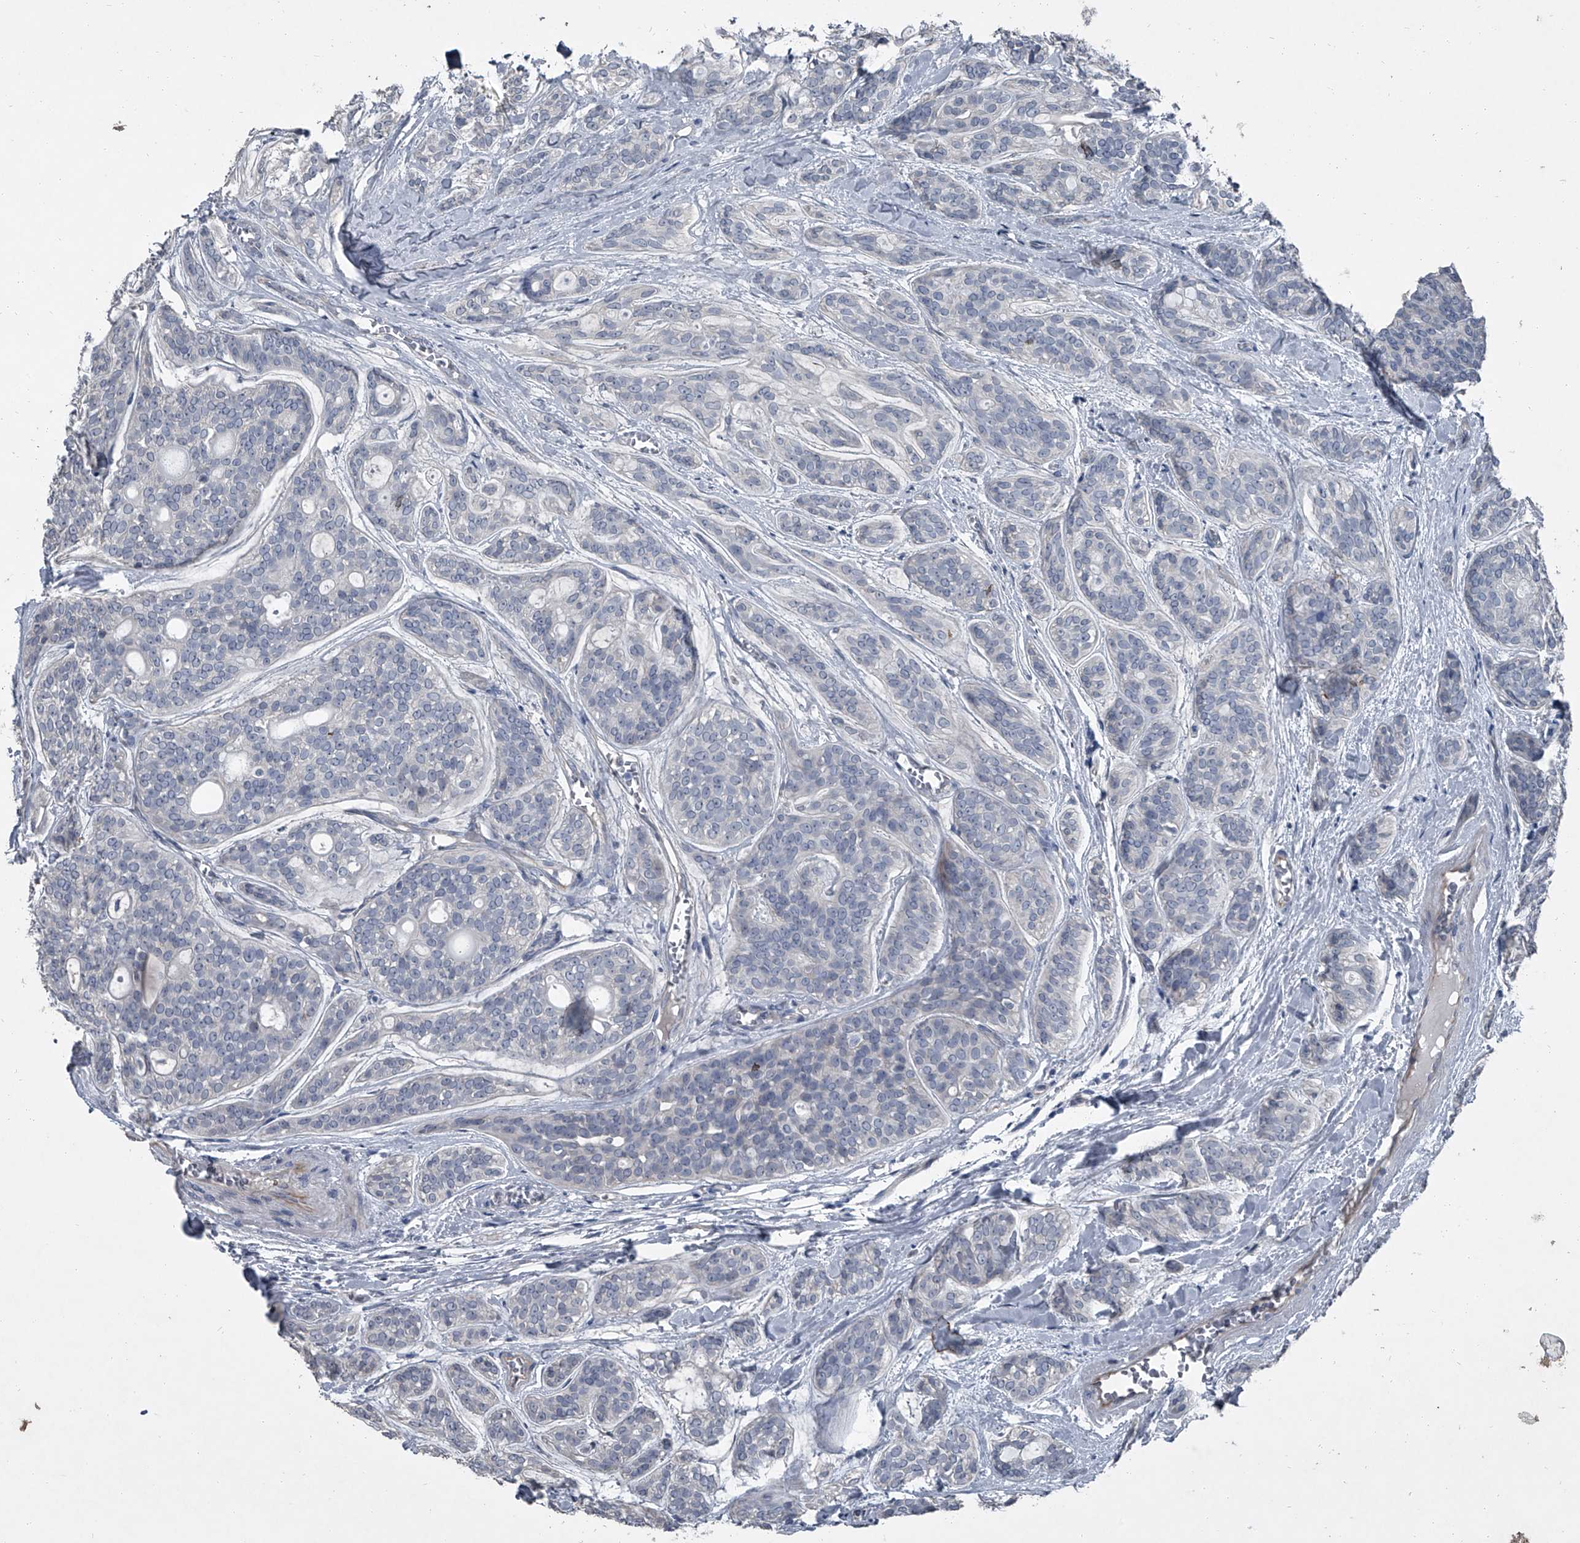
{"staining": {"intensity": "negative", "quantity": "none", "location": "none"}, "tissue": "head and neck cancer", "cell_type": "Tumor cells", "image_type": "cancer", "snomed": [{"axis": "morphology", "description": "Adenocarcinoma, NOS"}, {"axis": "topography", "description": "Head-Neck"}], "caption": "This is an IHC image of adenocarcinoma (head and neck). There is no staining in tumor cells.", "gene": "HEPHL1", "patient": {"sex": "male", "age": 66}}